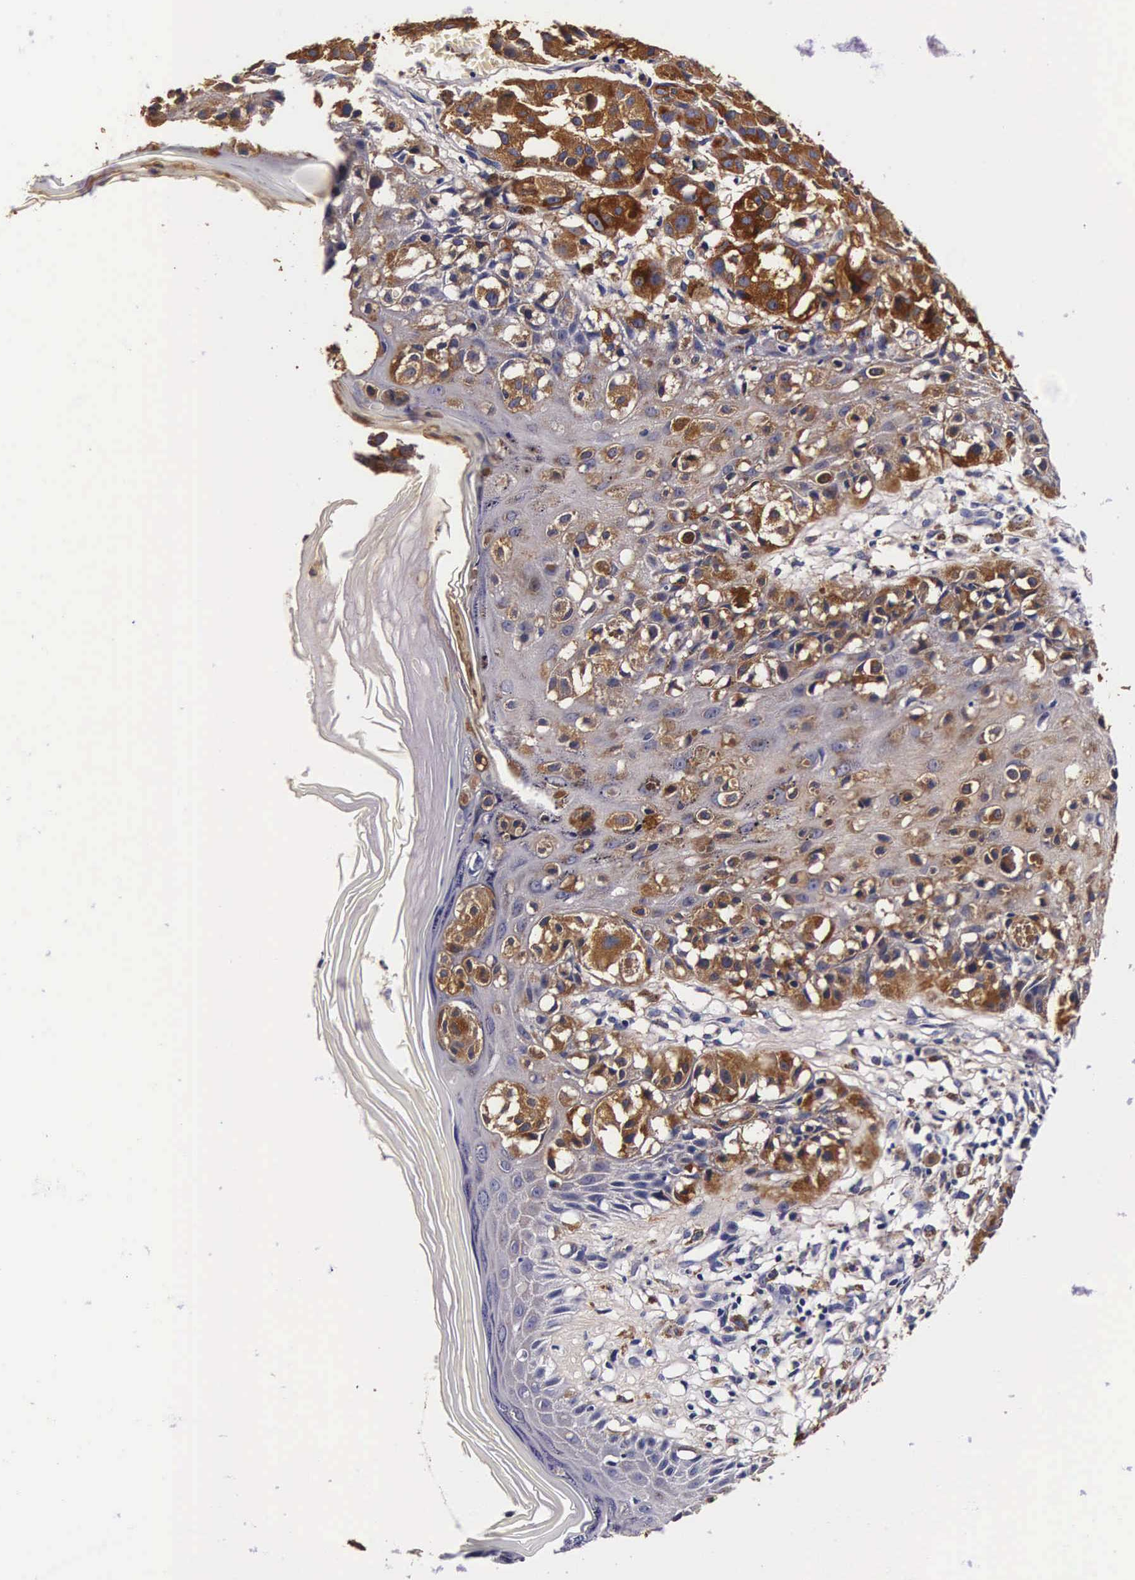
{"staining": {"intensity": "strong", "quantity": ">75%", "location": "cytoplasmic/membranous"}, "tissue": "melanoma", "cell_type": "Tumor cells", "image_type": "cancer", "snomed": [{"axis": "morphology", "description": "Malignant melanoma, NOS"}, {"axis": "topography", "description": "Skin"}], "caption": "Immunohistochemical staining of human melanoma demonstrates strong cytoplasmic/membranous protein staining in approximately >75% of tumor cells. The staining was performed using DAB (3,3'-diaminobenzidine) to visualize the protein expression in brown, while the nuclei were stained in blue with hematoxylin (Magnification: 20x).", "gene": "CTSB", "patient": {"sex": "female", "age": 52}}